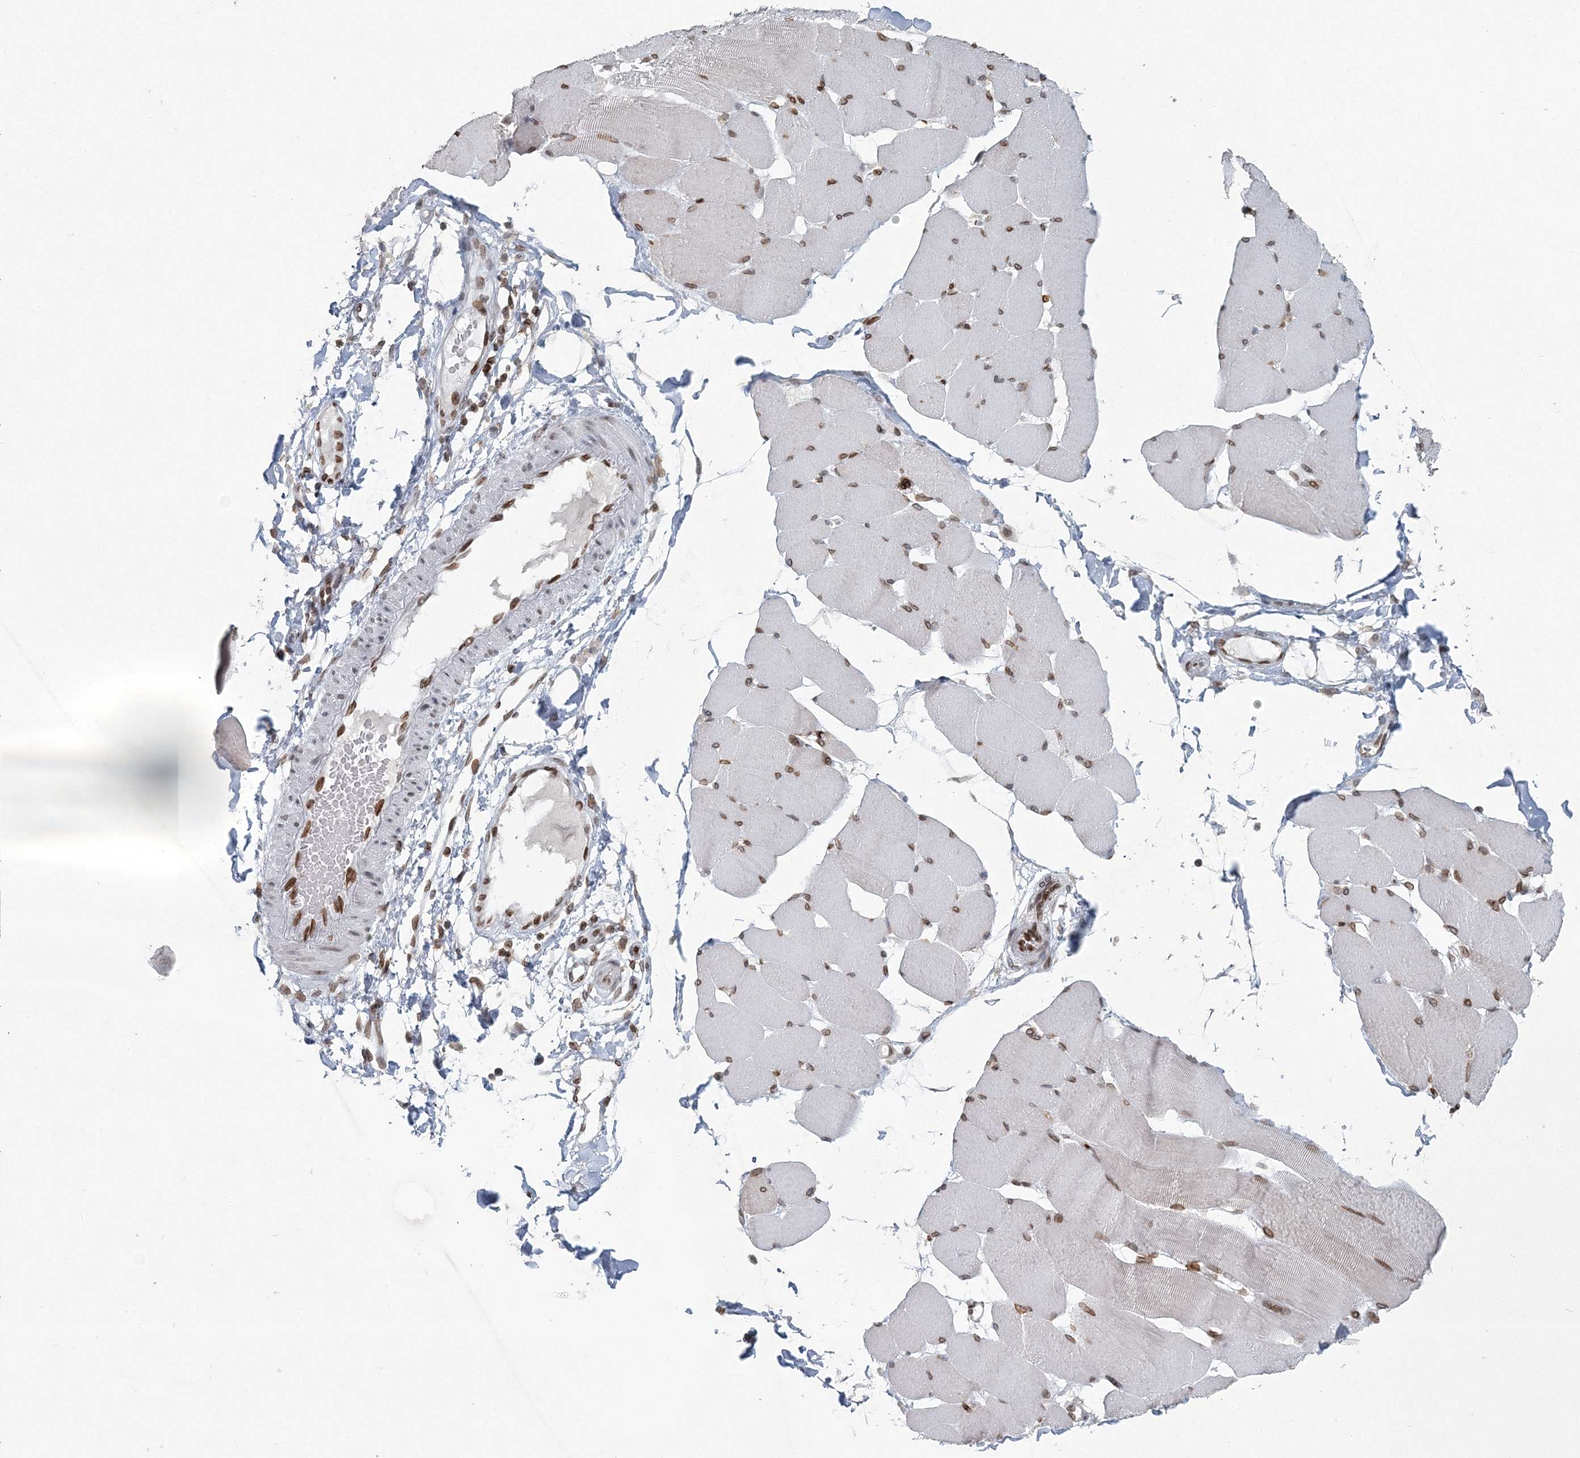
{"staining": {"intensity": "moderate", "quantity": ">75%", "location": "nuclear"}, "tissue": "skeletal muscle", "cell_type": "Myocytes", "image_type": "normal", "snomed": [{"axis": "morphology", "description": "Normal tissue, NOS"}, {"axis": "topography", "description": "Skin"}, {"axis": "topography", "description": "Skeletal muscle"}], "caption": "This photomicrograph displays IHC staining of benign skeletal muscle, with medium moderate nuclear positivity in approximately >75% of myocytes.", "gene": "GJD4", "patient": {"sex": "male", "age": 83}}